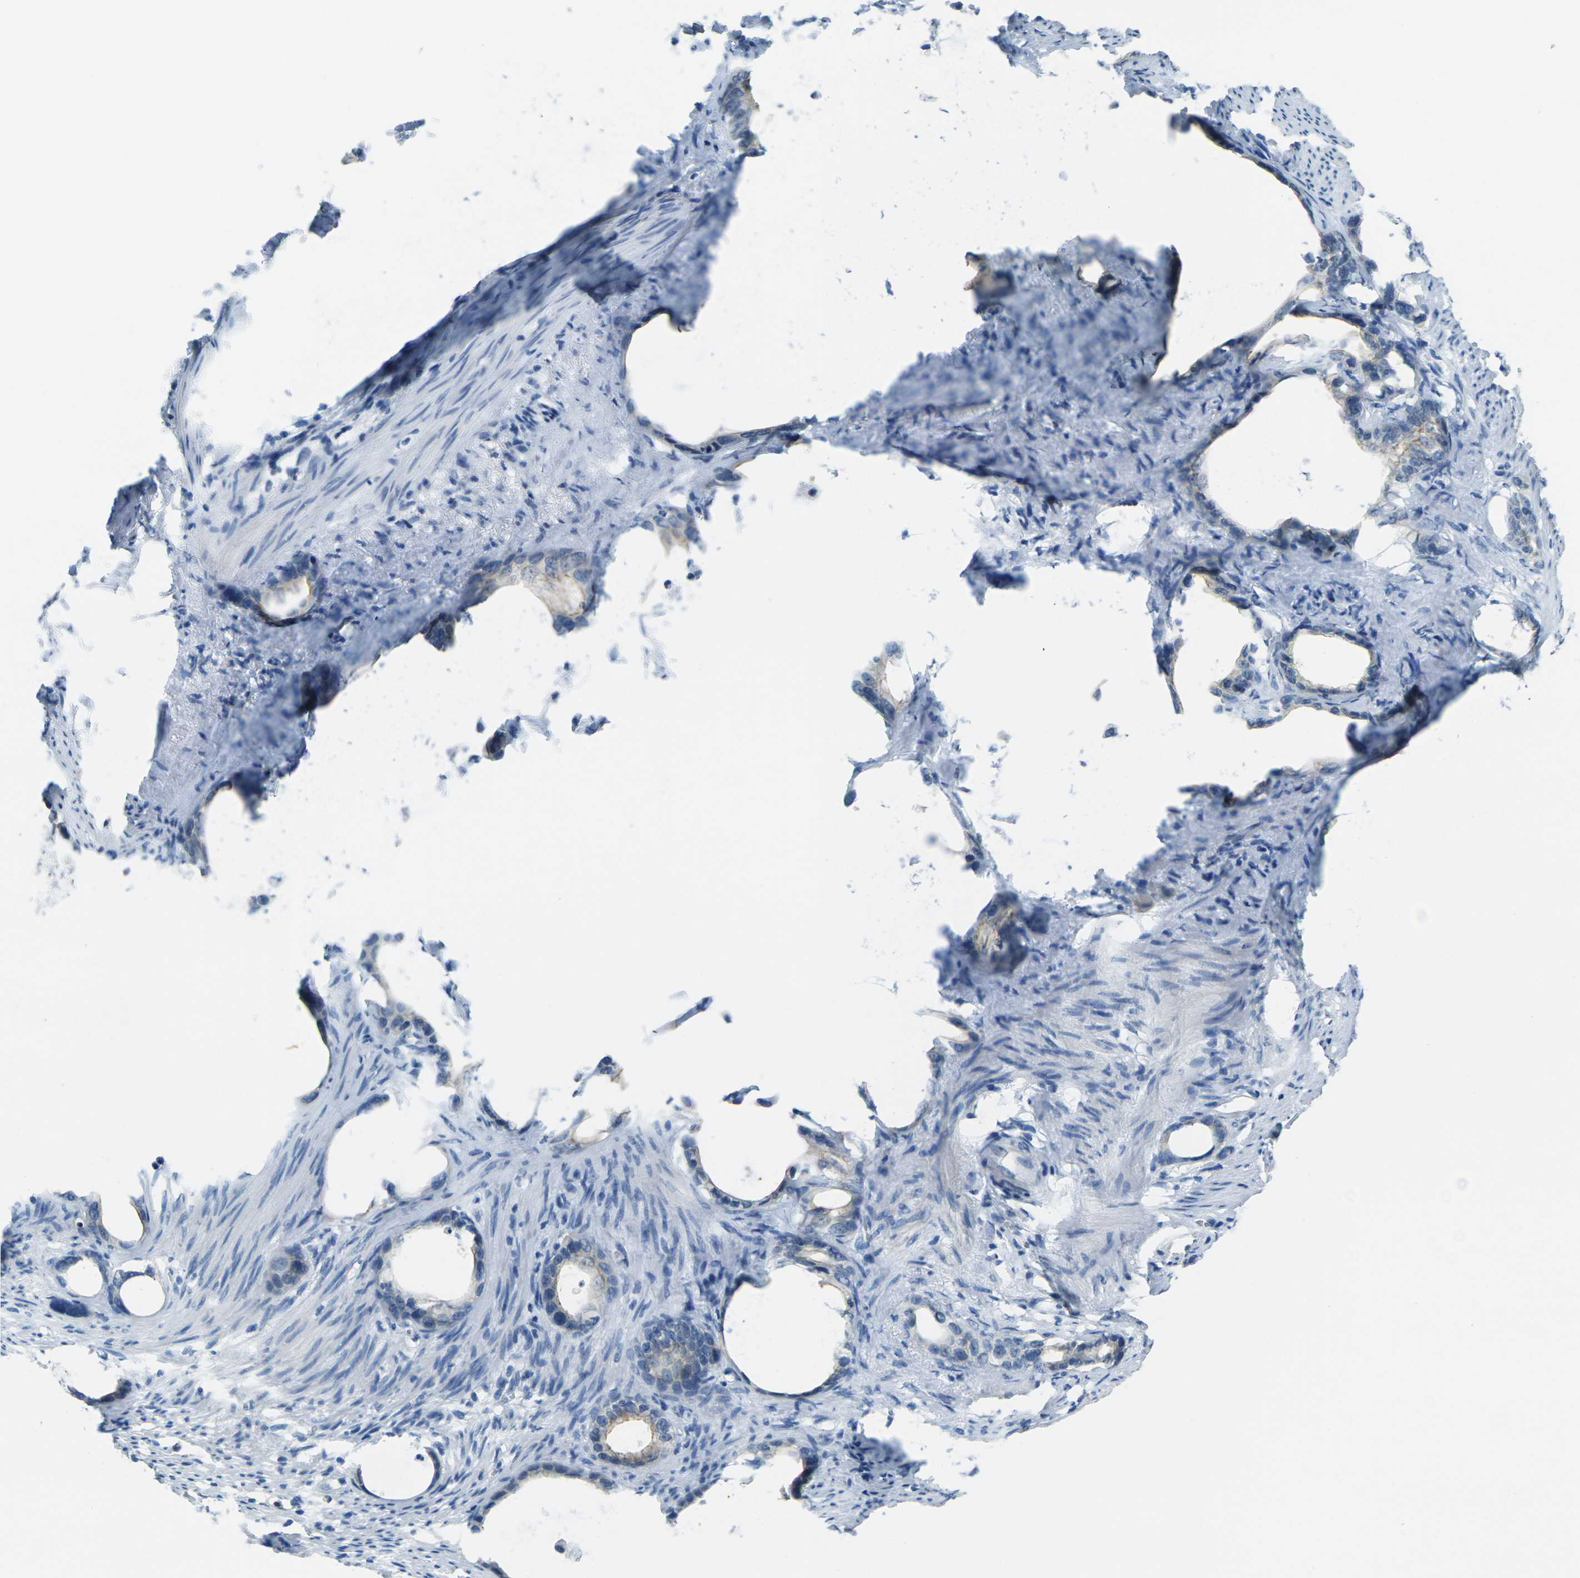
{"staining": {"intensity": "weak", "quantity": "25%-75%", "location": "cytoplasmic/membranous"}, "tissue": "stomach cancer", "cell_type": "Tumor cells", "image_type": "cancer", "snomed": [{"axis": "morphology", "description": "Adenocarcinoma, NOS"}, {"axis": "topography", "description": "Stomach"}], "caption": "Human stomach cancer (adenocarcinoma) stained with a brown dye reveals weak cytoplasmic/membranous positive positivity in about 25%-75% of tumor cells.", "gene": "SPTBN2", "patient": {"sex": "female", "age": 75}}